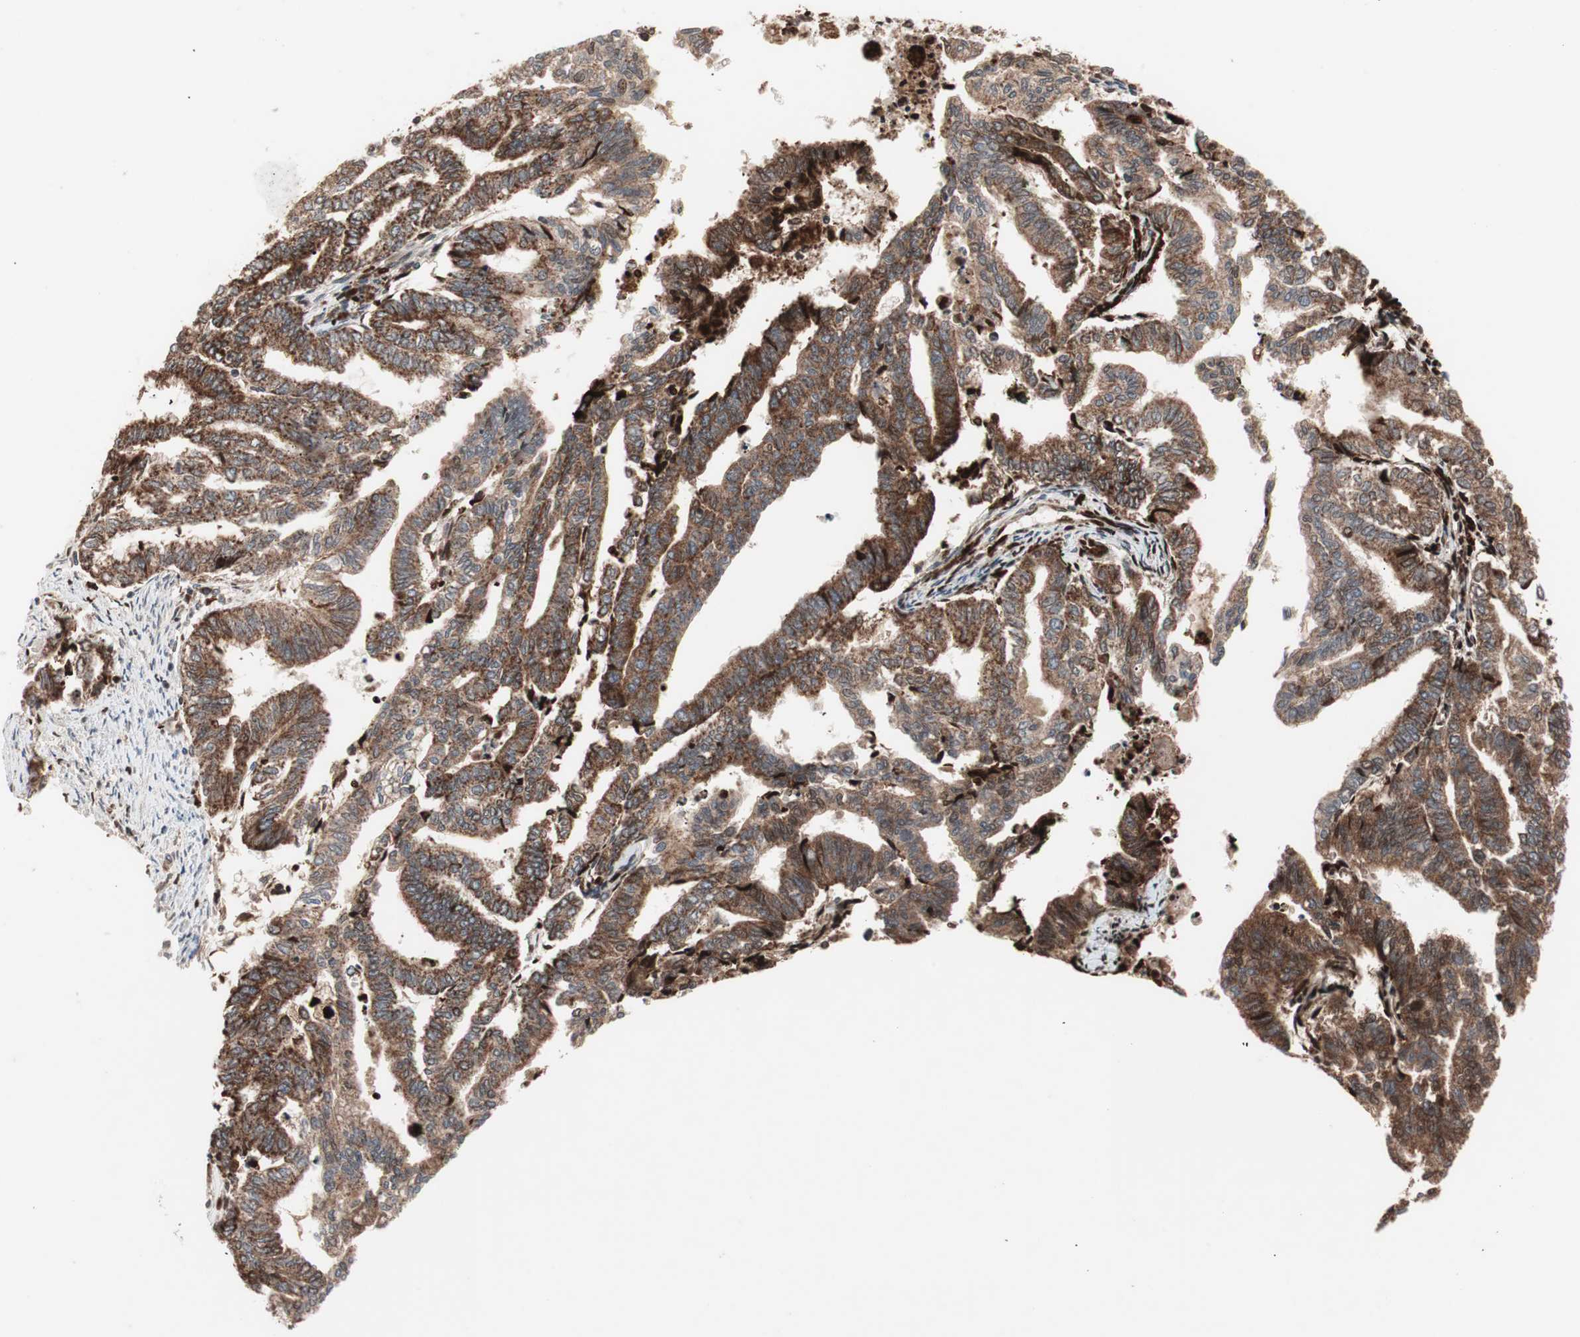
{"staining": {"intensity": "strong", "quantity": ">75%", "location": "cytoplasmic/membranous"}, "tissue": "endometrial cancer", "cell_type": "Tumor cells", "image_type": "cancer", "snomed": [{"axis": "morphology", "description": "Adenocarcinoma, NOS"}, {"axis": "topography", "description": "Endometrium"}], "caption": "Endometrial cancer tissue reveals strong cytoplasmic/membranous expression in about >75% of tumor cells, visualized by immunohistochemistry. The staining is performed using DAB (3,3'-diaminobenzidine) brown chromogen to label protein expression. The nuclei are counter-stained blue using hematoxylin.", "gene": "NF2", "patient": {"sex": "female", "age": 79}}